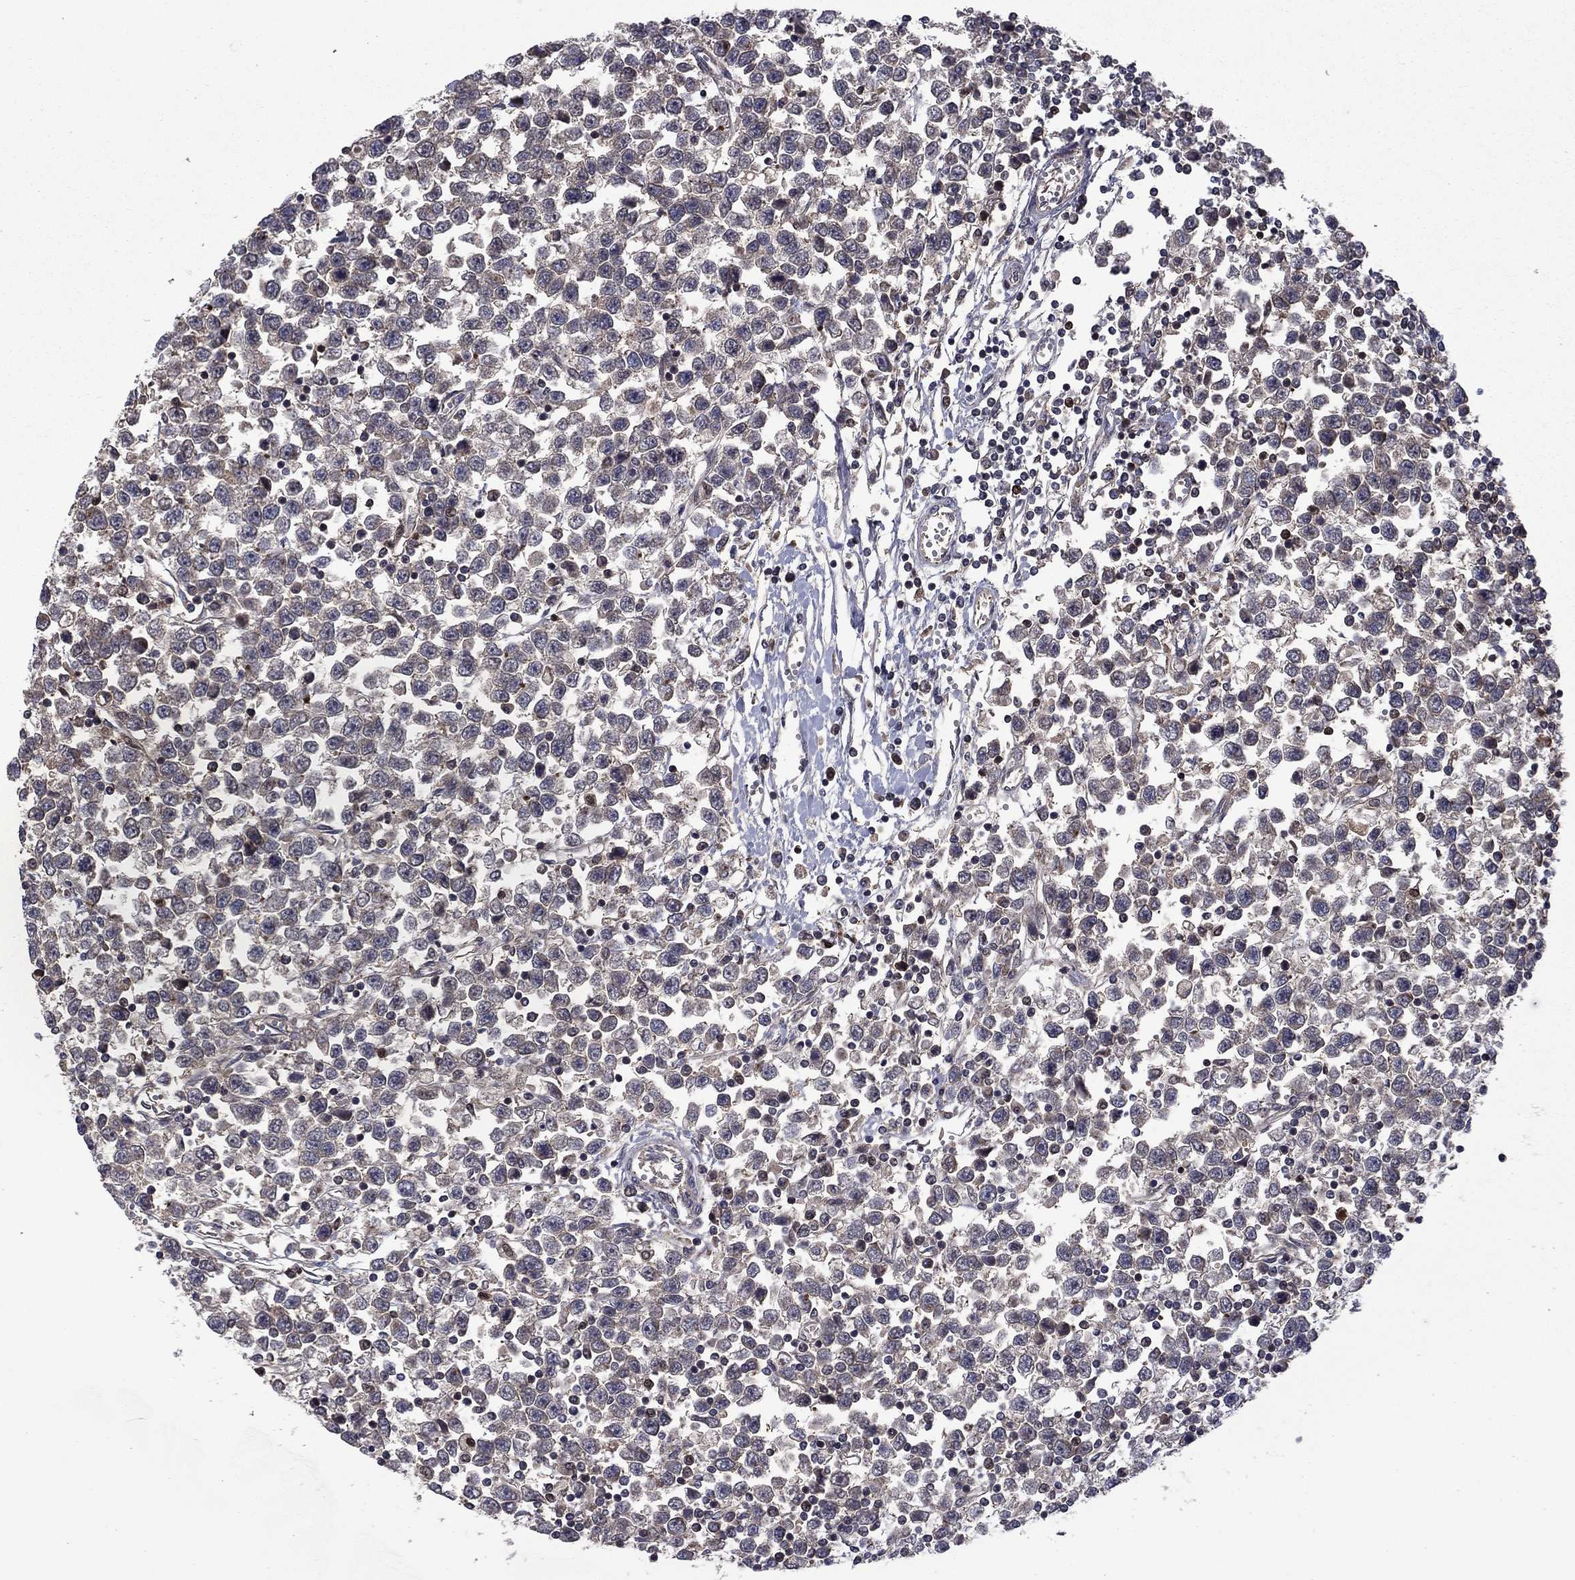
{"staining": {"intensity": "negative", "quantity": "none", "location": "none"}, "tissue": "testis cancer", "cell_type": "Tumor cells", "image_type": "cancer", "snomed": [{"axis": "morphology", "description": "Seminoma, NOS"}, {"axis": "topography", "description": "Testis"}], "caption": "Protein analysis of testis seminoma exhibits no significant staining in tumor cells.", "gene": "HDAC4", "patient": {"sex": "male", "age": 34}}